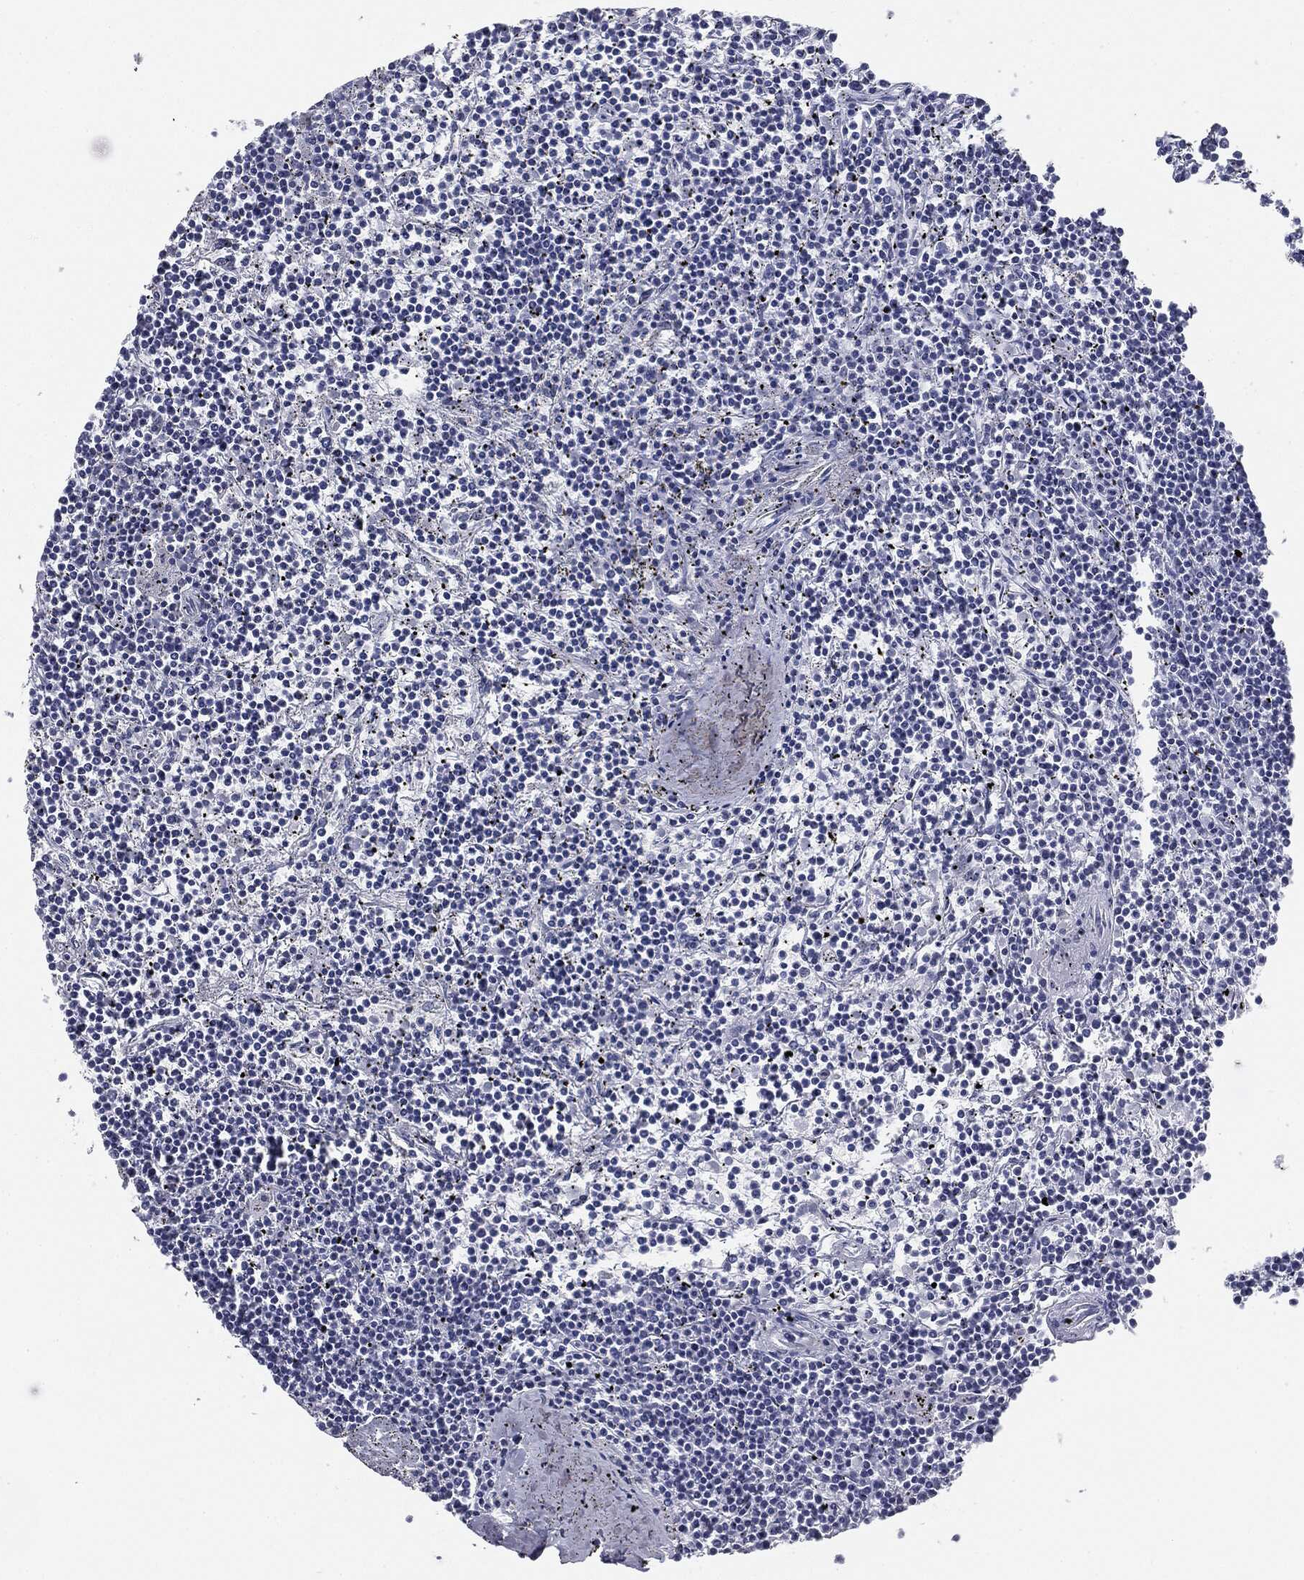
{"staining": {"intensity": "negative", "quantity": "none", "location": "none"}, "tissue": "lymphoma", "cell_type": "Tumor cells", "image_type": "cancer", "snomed": [{"axis": "morphology", "description": "Malignant lymphoma, non-Hodgkin's type, Low grade"}, {"axis": "topography", "description": "Spleen"}], "caption": "IHC histopathology image of low-grade malignant lymphoma, non-Hodgkin's type stained for a protein (brown), which reveals no expression in tumor cells. (DAB (3,3'-diaminobenzidine) immunohistochemistry, high magnification).", "gene": "TPO", "patient": {"sex": "female", "age": 19}}